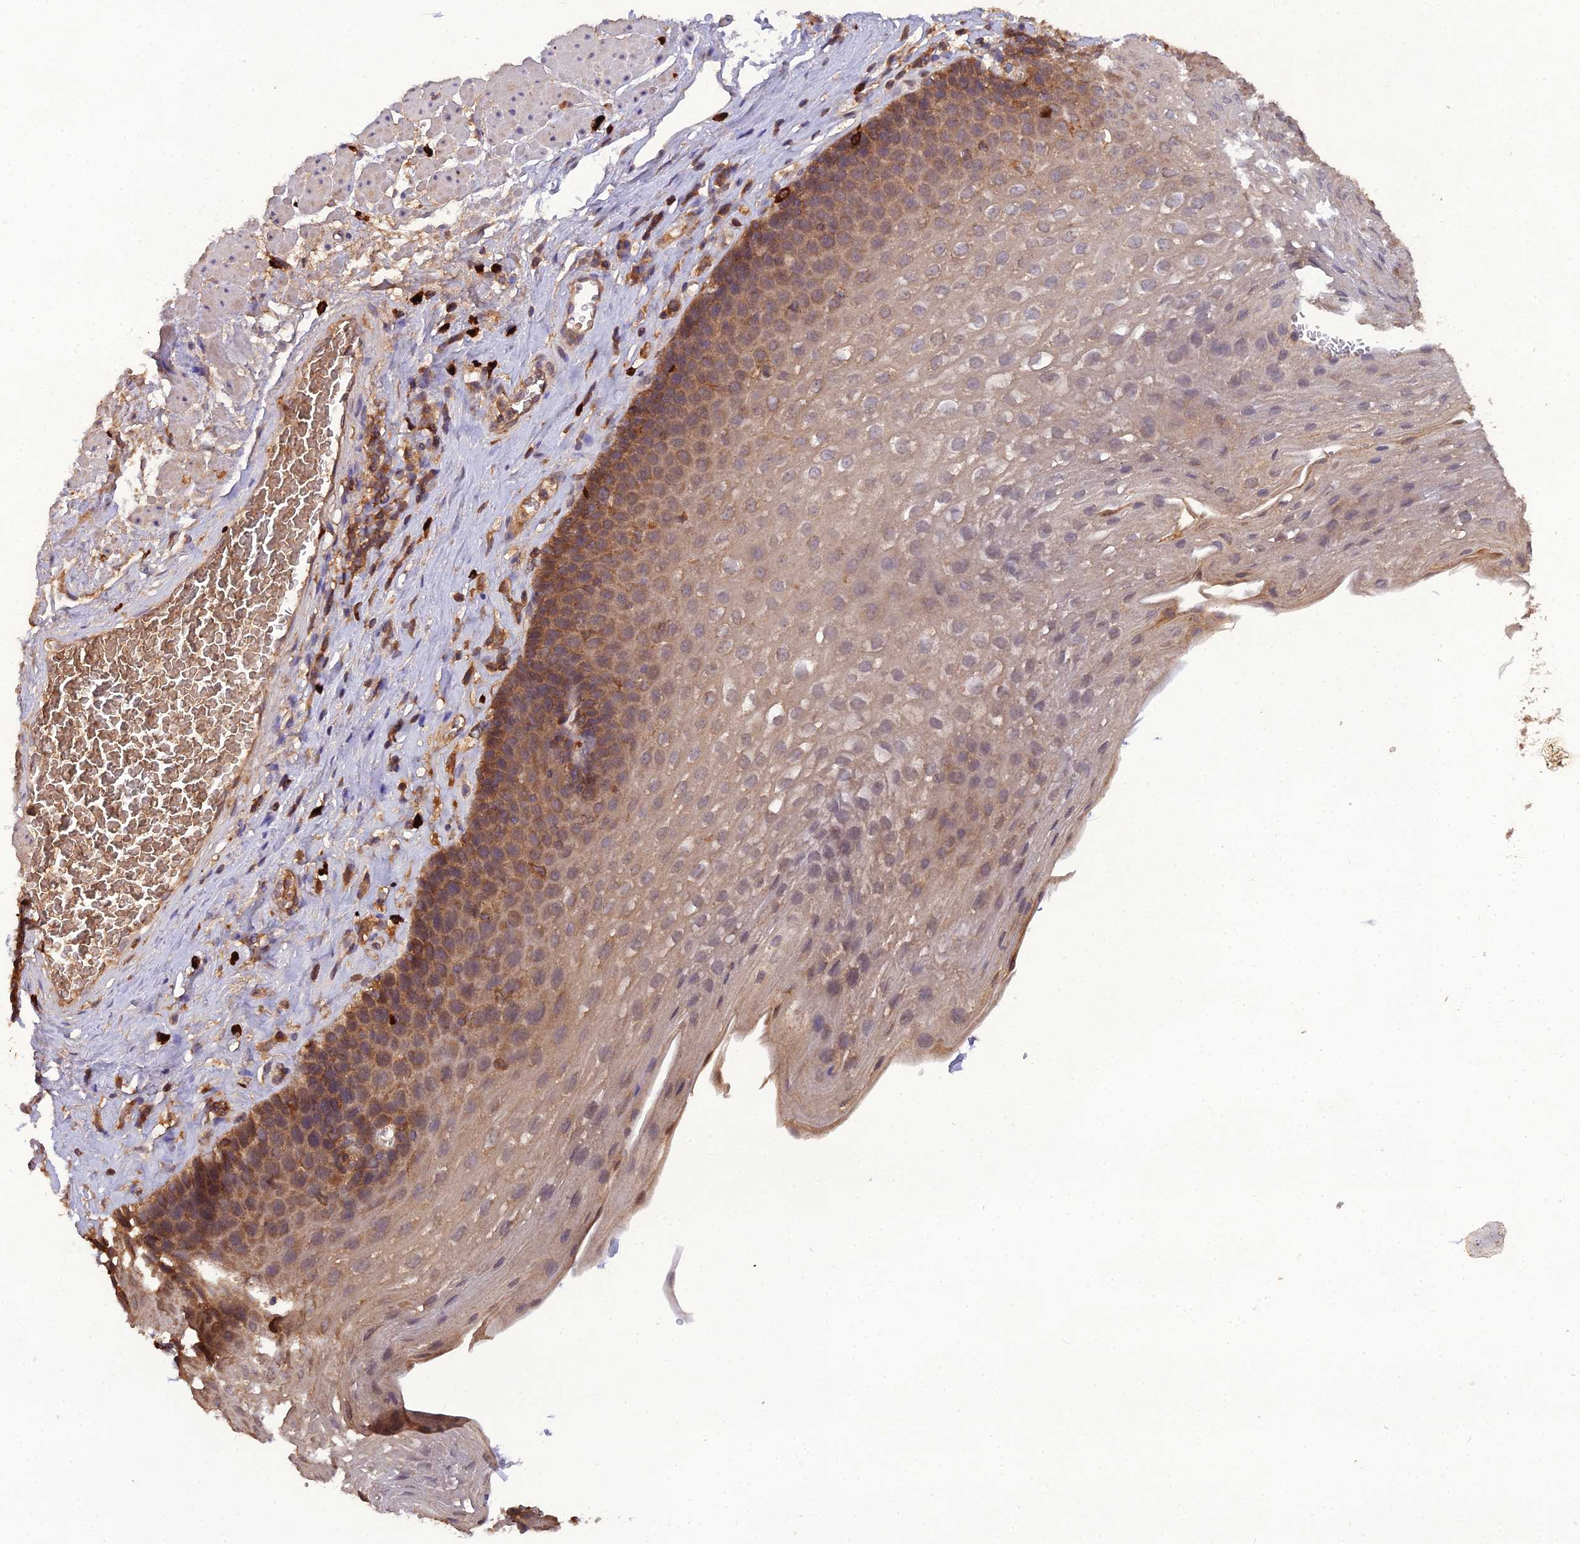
{"staining": {"intensity": "moderate", "quantity": "25%-75%", "location": "cytoplasmic/membranous"}, "tissue": "esophagus", "cell_type": "Squamous epithelial cells", "image_type": "normal", "snomed": [{"axis": "morphology", "description": "Normal tissue, NOS"}, {"axis": "topography", "description": "Esophagus"}], "caption": "An IHC micrograph of unremarkable tissue is shown. Protein staining in brown highlights moderate cytoplasmic/membranous positivity in esophagus within squamous epithelial cells.", "gene": "TMEM258", "patient": {"sex": "female", "age": 66}}